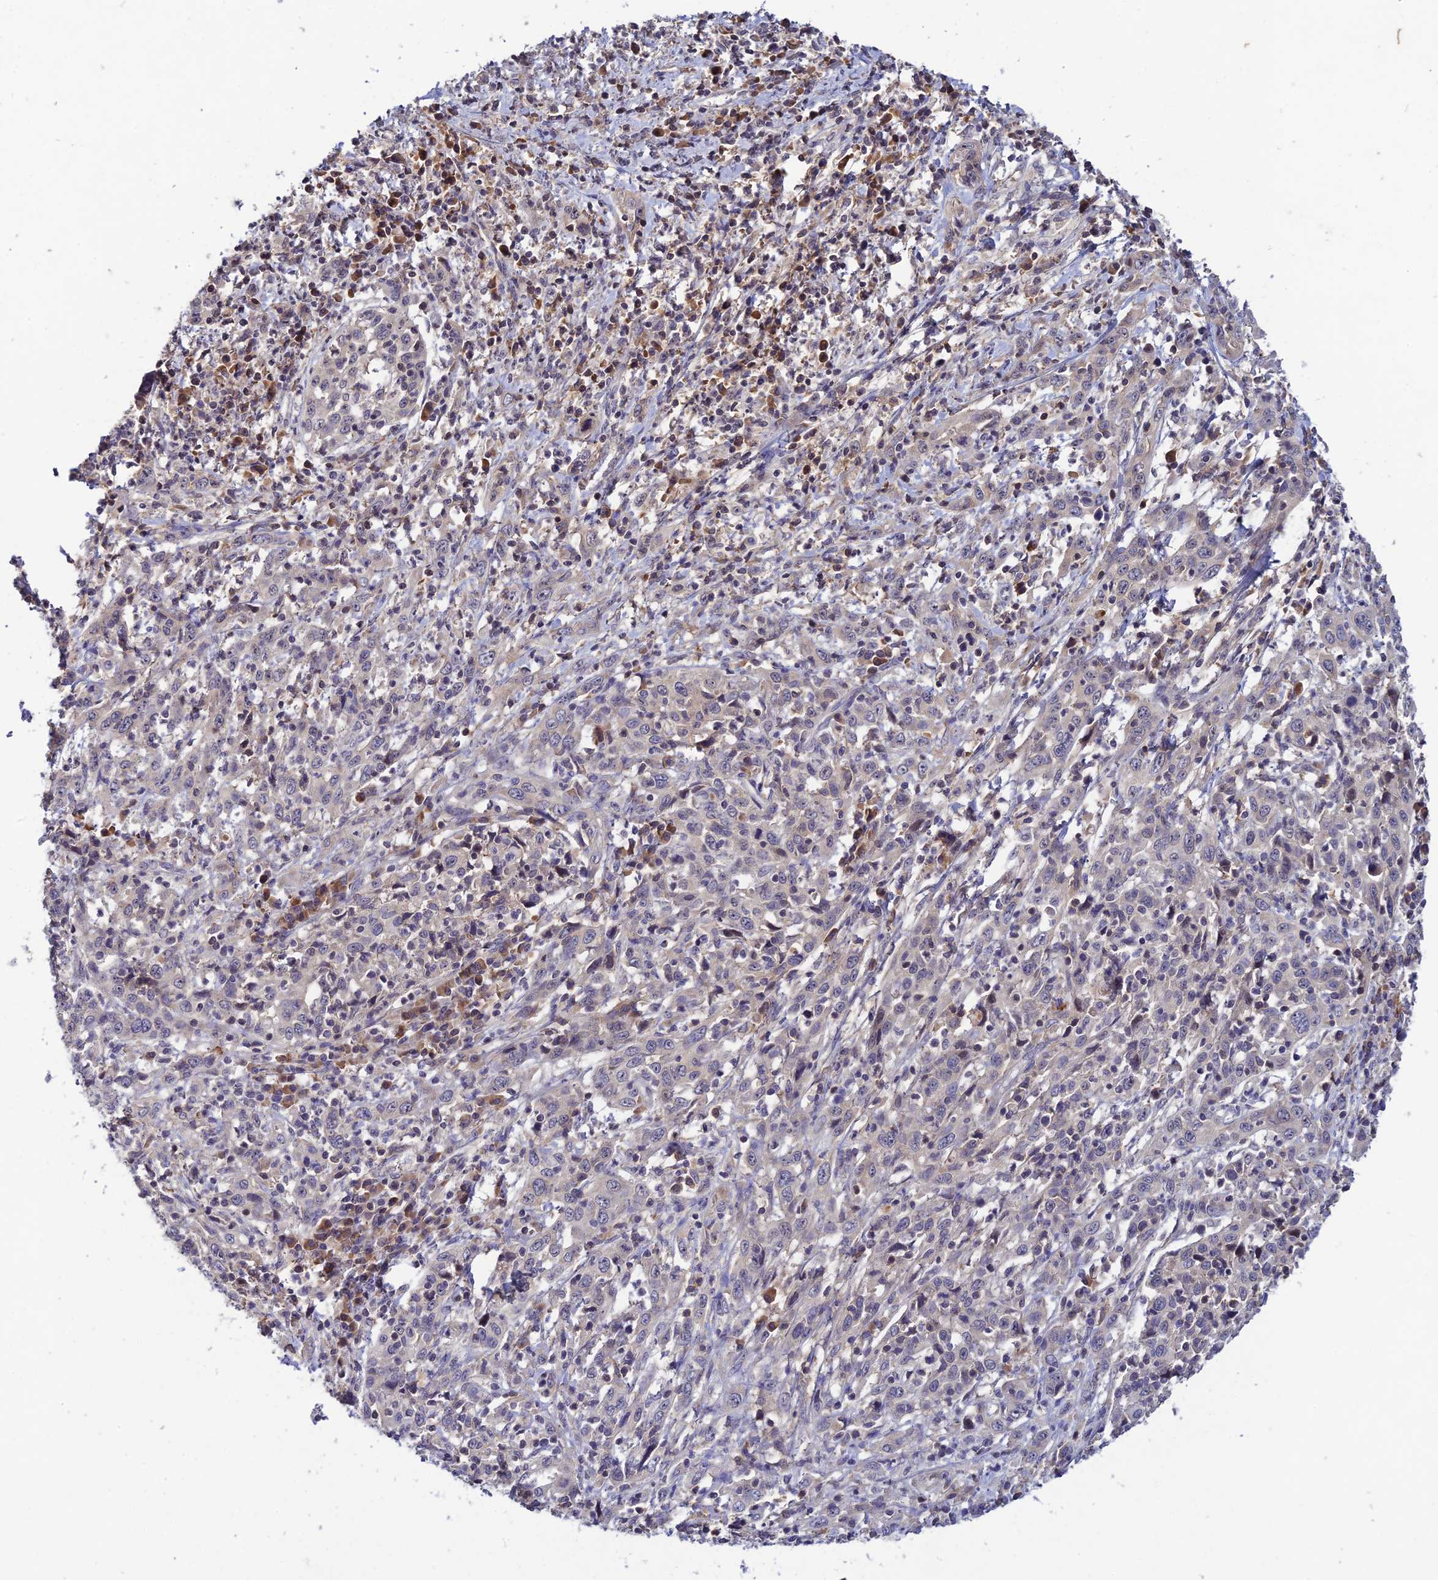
{"staining": {"intensity": "negative", "quantity": "none", "location": "none"}, "tissue": "cervical cancer", "cell_type": "Tumor cells", "image_type": "cancer", "snomed": [{"axis": "morphology", "description": "Squamous cell carcinoma, NOS"}, {"axis": "topography", "description": "Cervix"}], "caption": "IHC image of neoplastic tissue: squamous cell carcinoma (cervical) stained with DAB (3,3'-diaminobenzidine) demonstrates no significant protein positivity in tumor cells. (Immunohistochemistry, brightfield microscopy, high magnification).", "gene": "CHST5", "patient": {"sex": "female", "age": 46}}